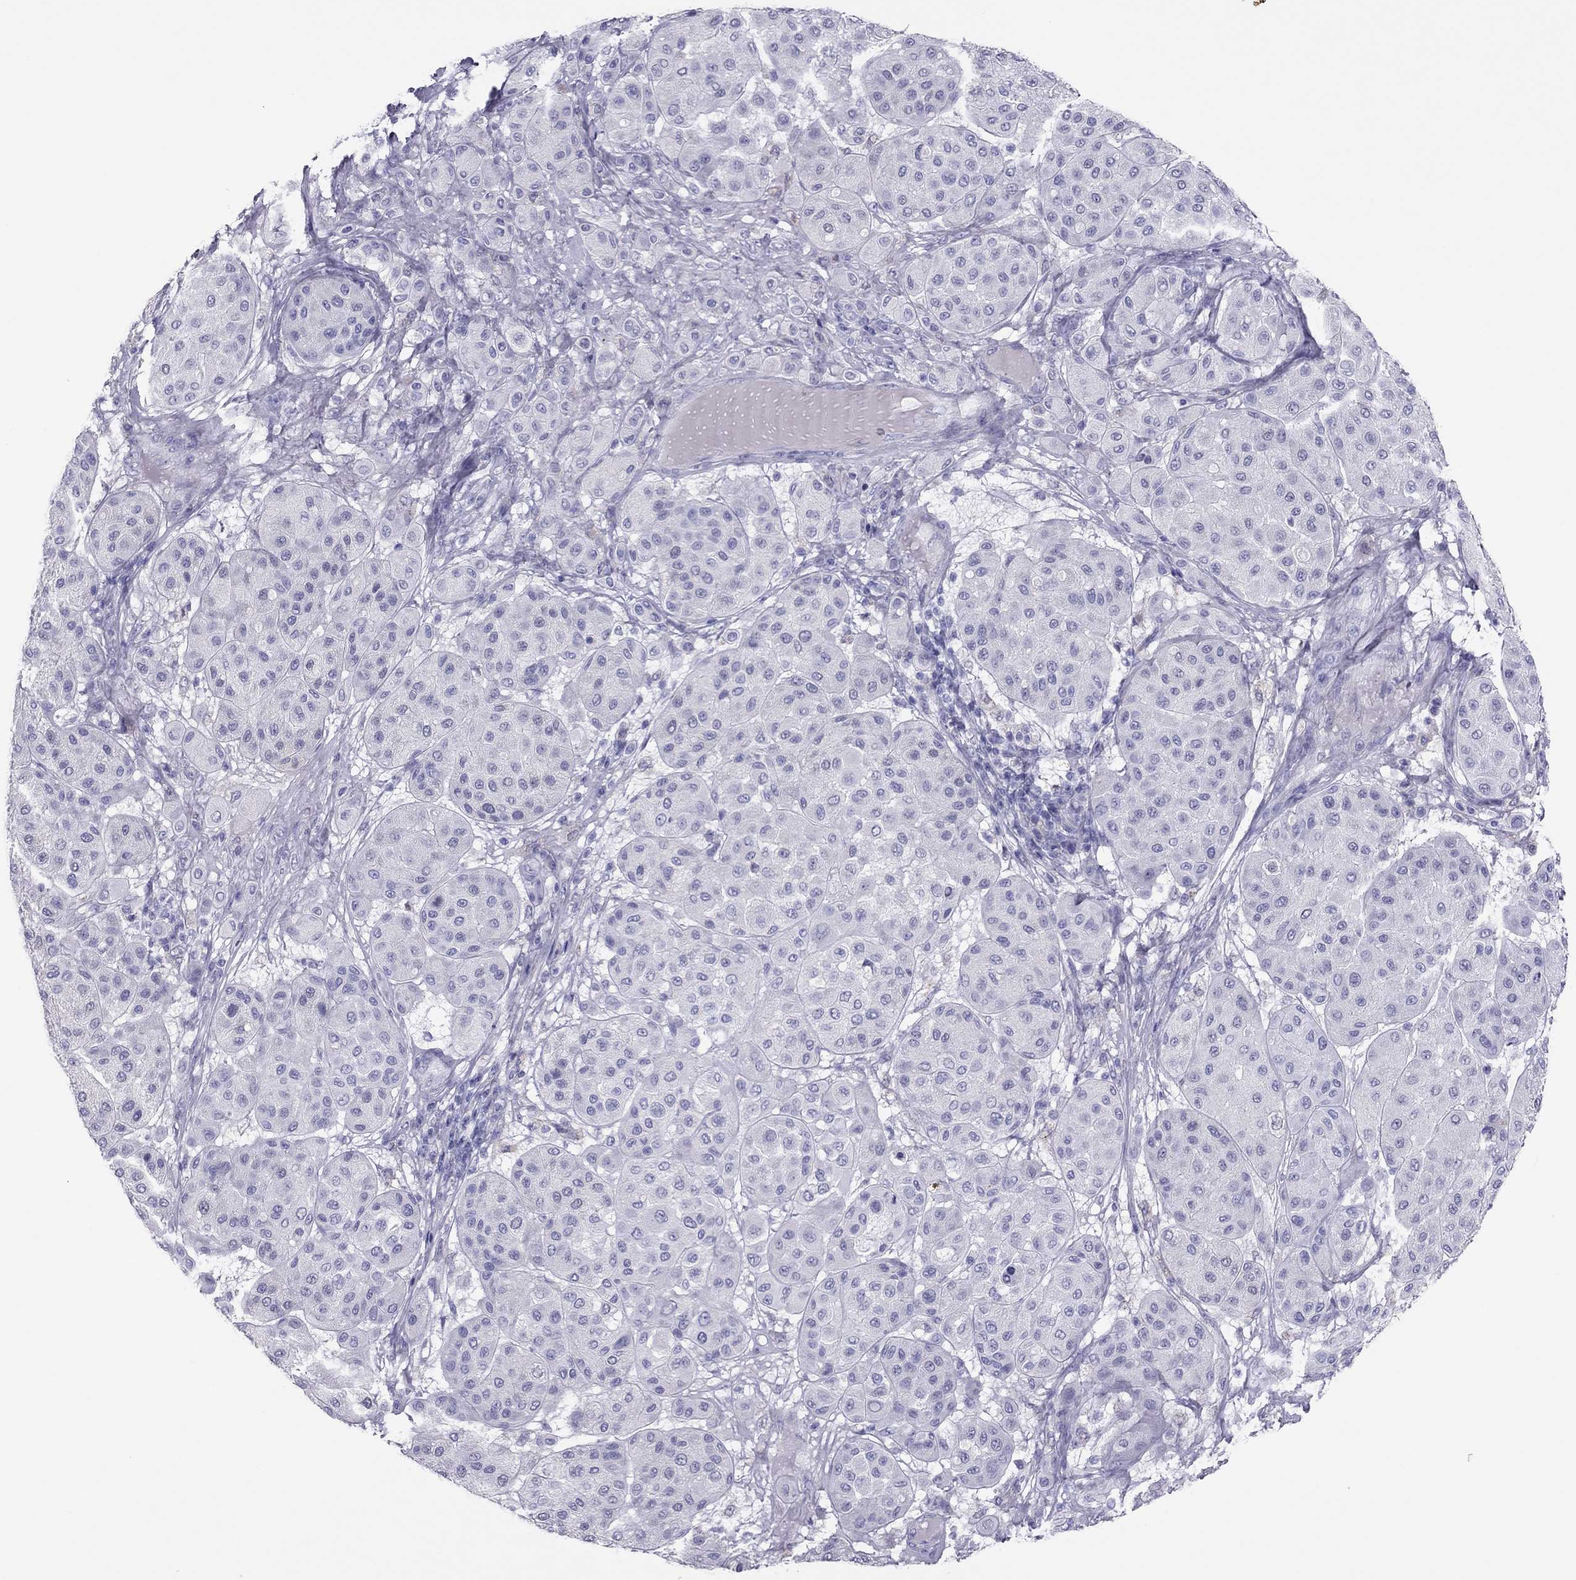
{"staining": {"intensity": "negative", "quantity": "none", "location": "none"}, "tissue": "melanoma", "cell_type": "Tumor cells", "image_type": "cancer", "snomed": [{"axis": "morphology", "description": "Malignant melanoma, Metastatic site"}, {"axis": "topography", "description": "Smooth muscle"}], "caption": "High magnification brightfield microscopy of melanoma stained with DAB (brown) and counterstained with hematoxylin (blue): tumor cells show no significant staining. The staining was performed using DAB to visualize the protein expression in brown, while the nuclei were stained in blue with hematoxylin (Magnification: 20x).", "gene": "MAEL", "patient": {"sex": "male", "age": 41}}